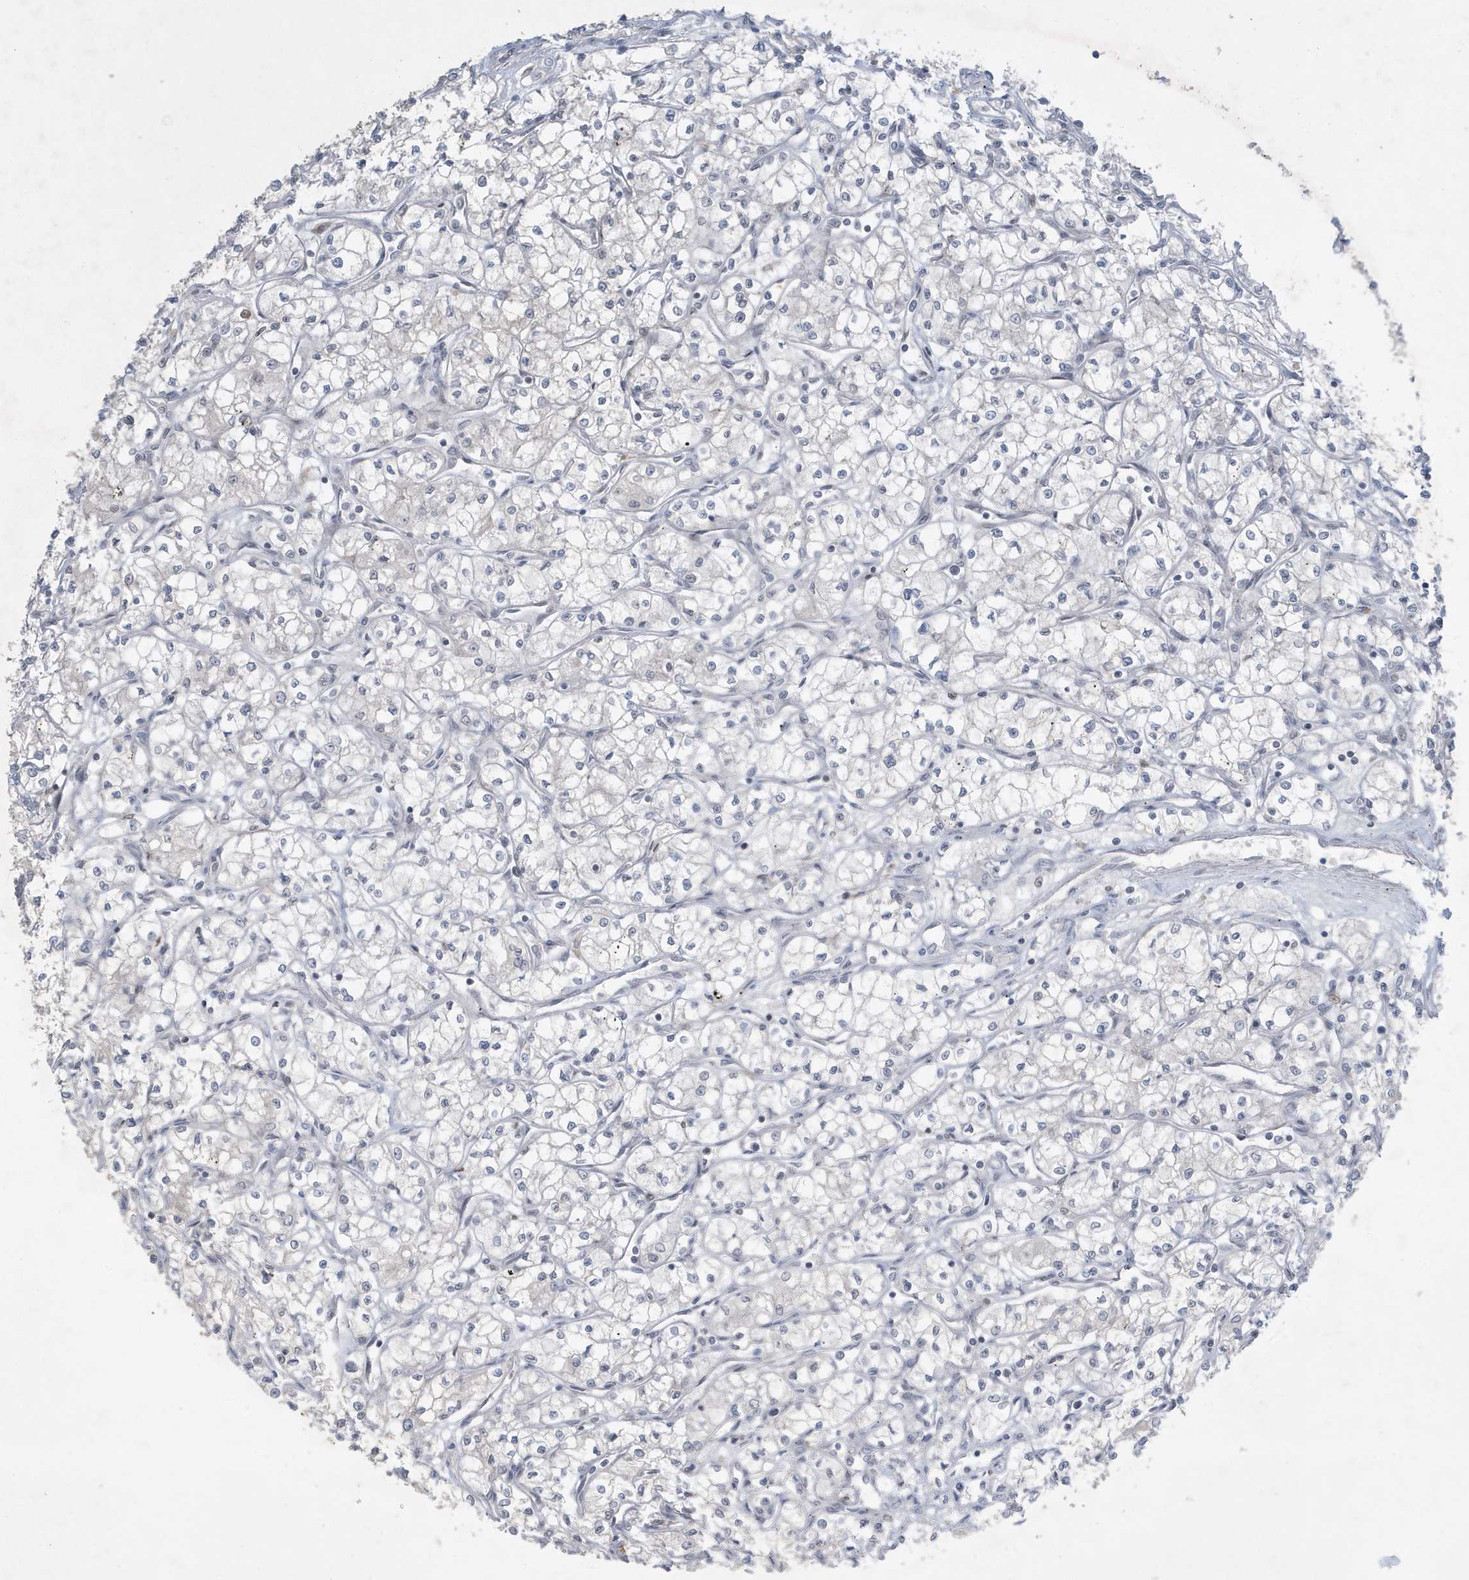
{"staining": {"intensity": "negative", "quantity": "none", "location": "none"}, "tissue": "renal cancer", "cell_type": "Tumor cells", "image_type": "cancer", "snomed": [{"axis": "morphology", "description": "Adenocarcinoma, NOS"}, {"axis": "topography", "description": "Kidney"}], "caption": "Tumor cells show no significant expression in renal cancer. Brightfield microscopy of IHC stained with DAB (brown) and hematoxylin (blue), captured at high magnification.", "gene": "FNDC1", "patient": {"sex": "male", "age": 59}}